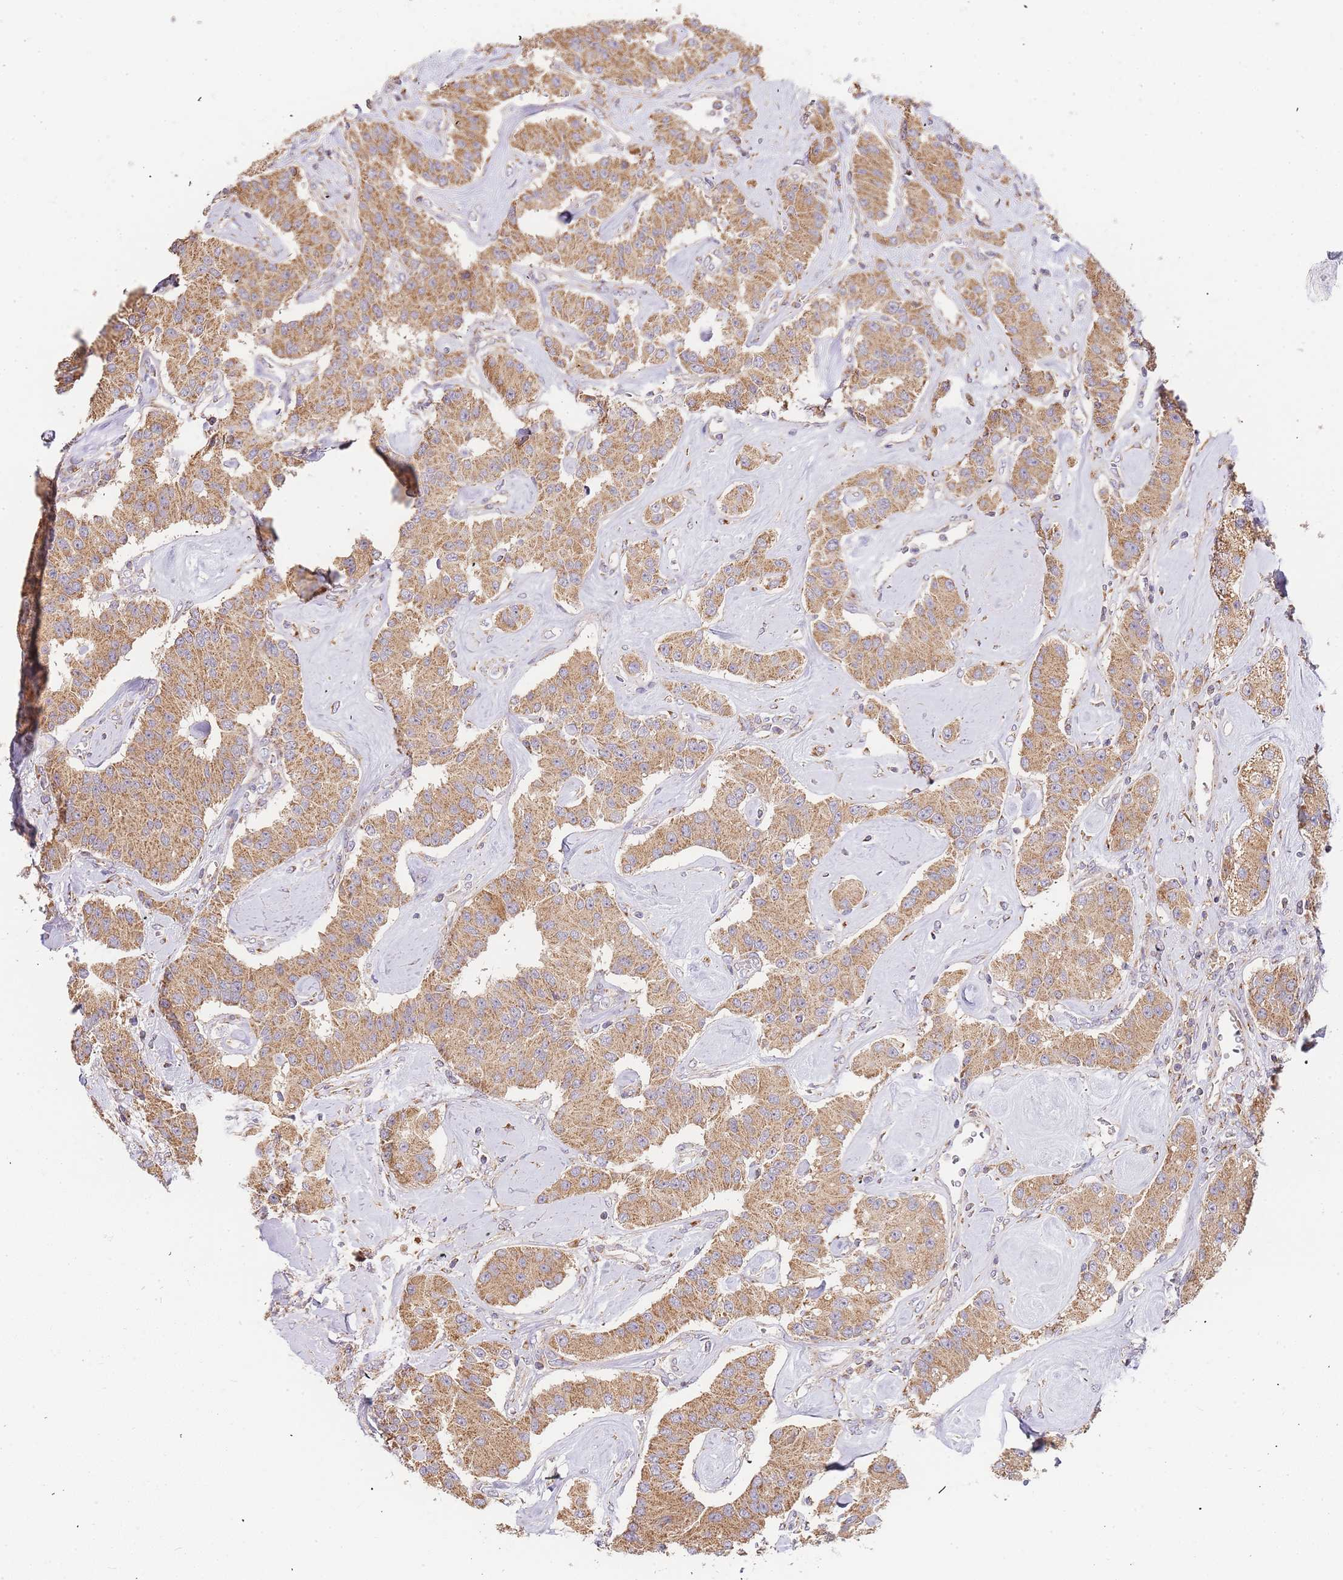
{"staining": {"intensity": "moderate", "quantity": ">75%", "location": "cytoplasmic/membranous"}, "tissue": "carcinoid", "cell_type": "Tumor cells", "image_type": "cancer", "snomed": [{"axis": "morphology", "description": "Carcinoid, malignant, NOS"}, {"axis": "topography", "description": "Pancreas"}], "caption": "Brown immunohistochemical staining in carcinoid shows moderate cytoplasmic/membranous positivity in approximately >75% of tumor cells.", "gene": "ADCY9", "patient": {"sex": "male", "age": 41}}